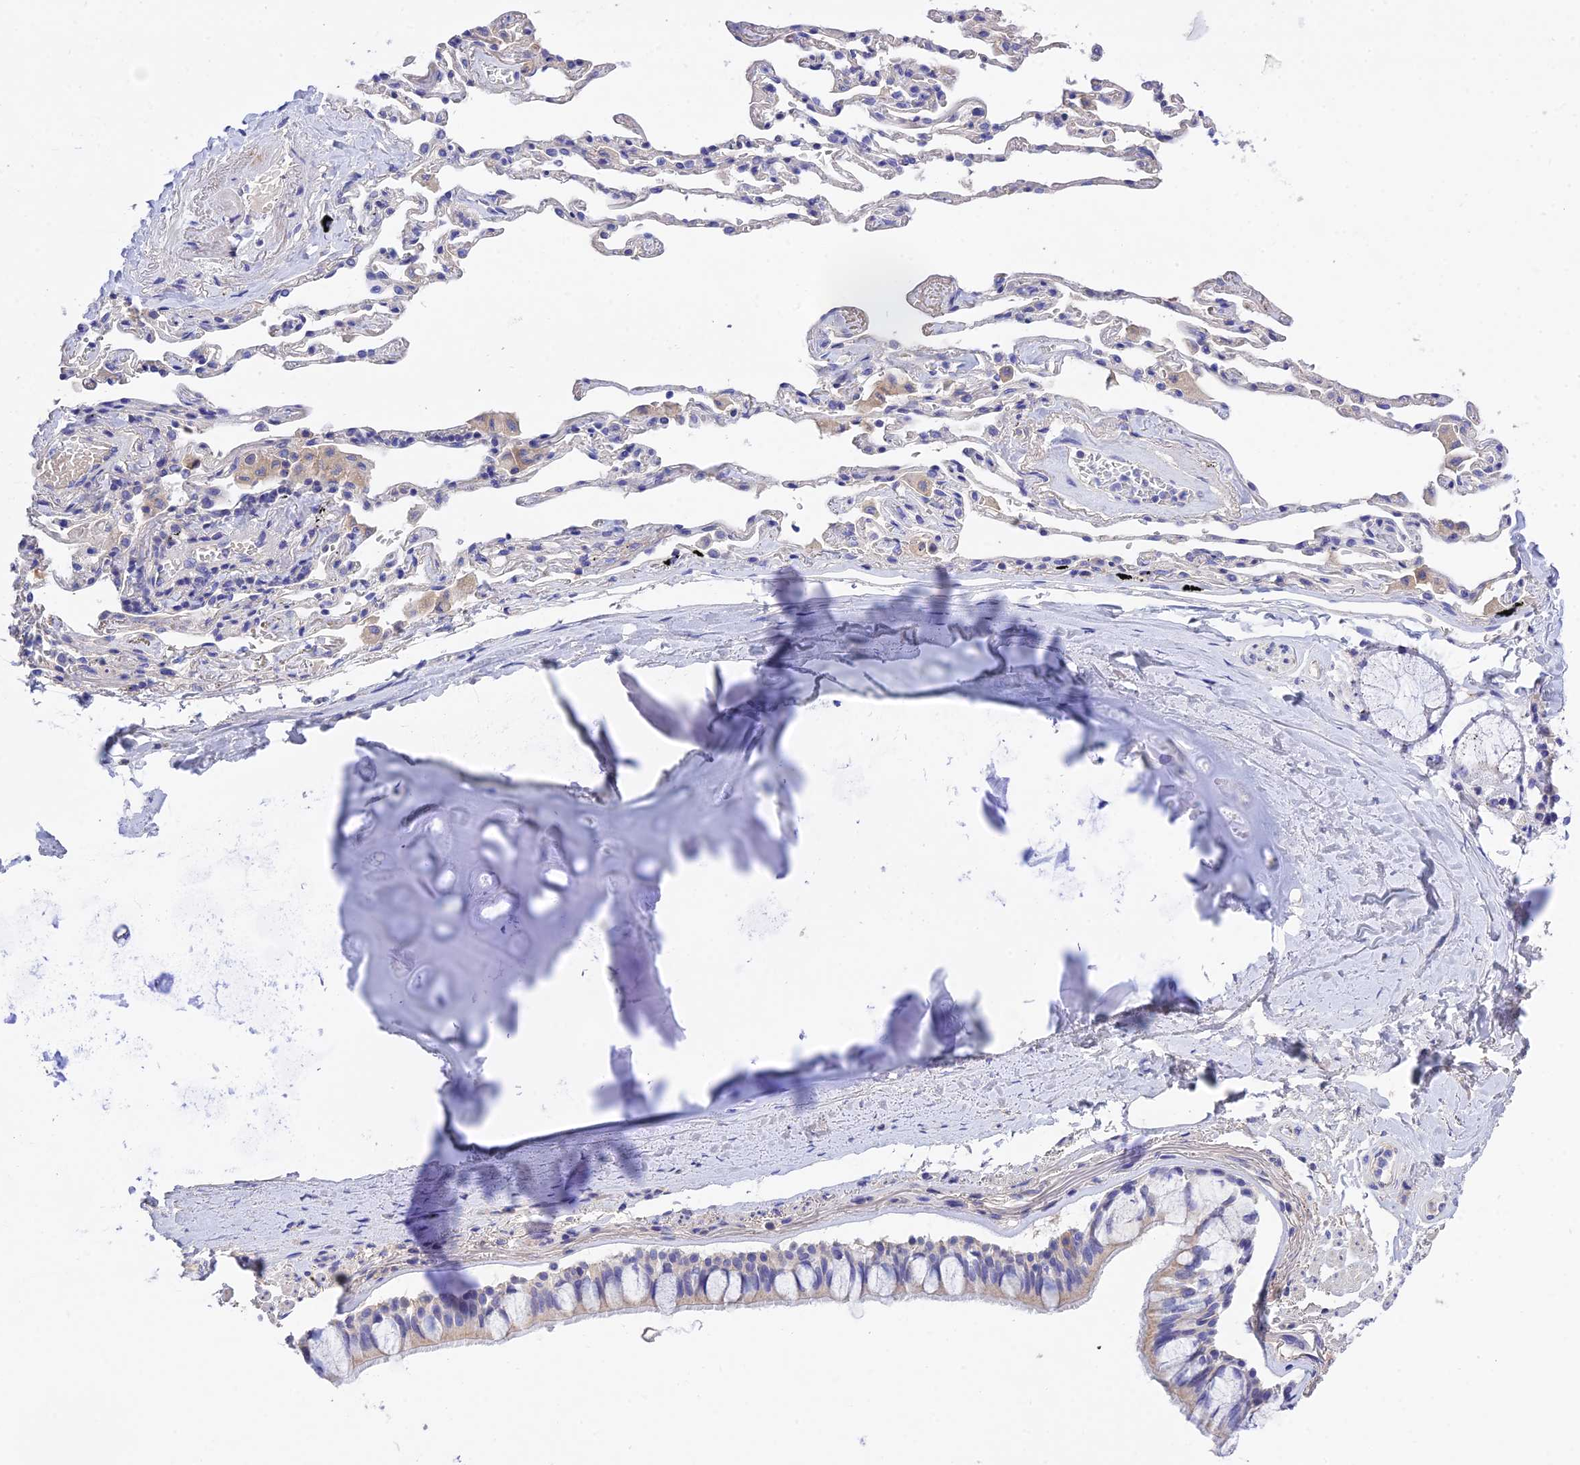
{"staining": {"intensity": "weak", "quantity": "<25%", "location": "cytoplasmic/membranous"}, "tissue": "bronchus", "cell_type": "Respiratory epithelial cells", "image_type": "normal", "snomed": [{"axis": "morphology", "description": "Normal tissue, NOS"}, {"axis": "topography", "description": "Cartilage tissue"}], "caption": "Photomicrograph shows no protein staining in respiratory epithelial cells of benign bronchus. (DAB IHC visualized using brightfield microscopy, high magnification).", "gene": "MS4A5", "patient": {"sex": "male", "age": 63}}